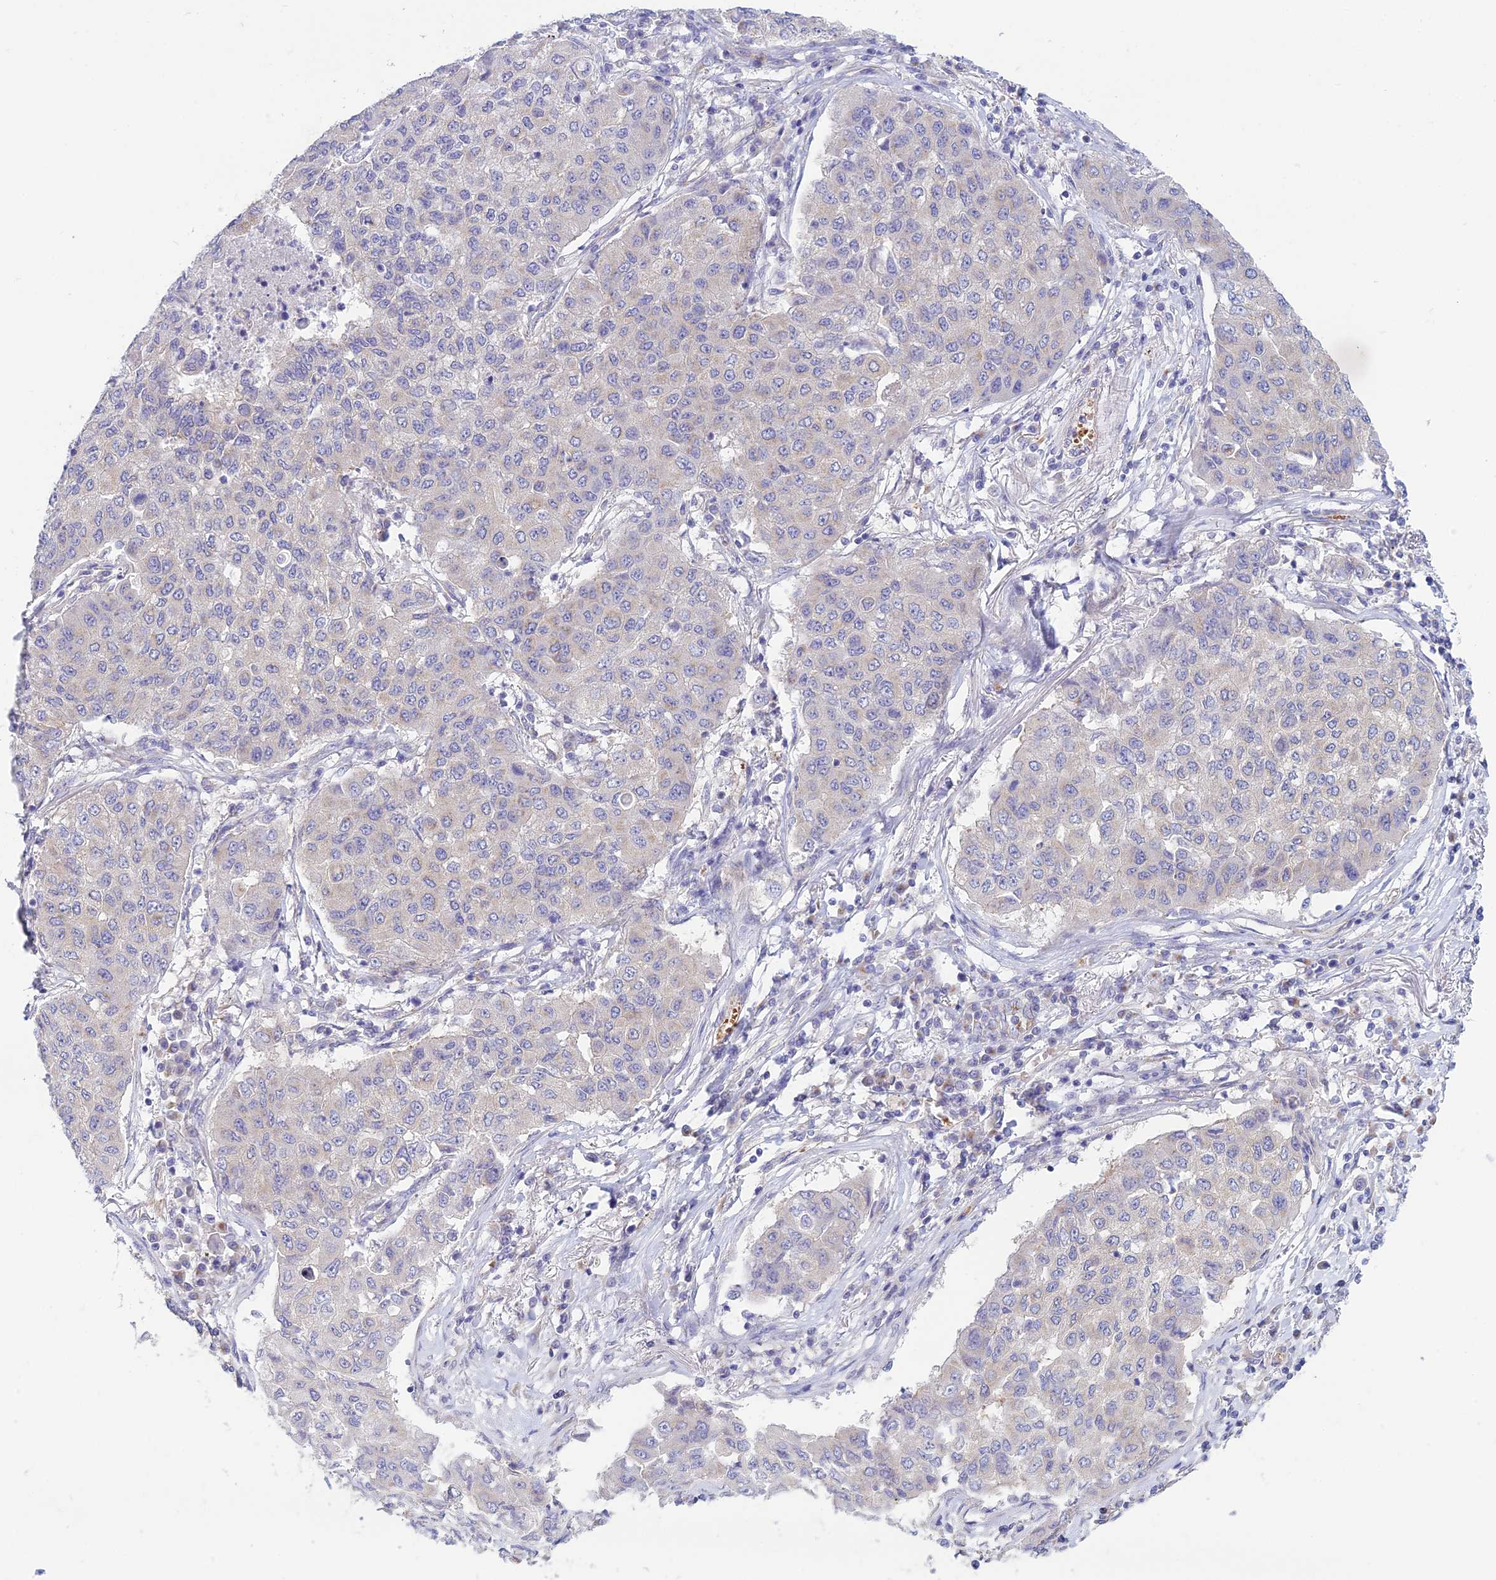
{"staining": {"intensity": "negative", "quantity": "none", "location": "none"}, "tissue": "lung cancer", "cell_type": "Tumor cells", "image_type": "cancer", "snomed": [{"axis": "morphology", "description": "Squamous cell carcinoma, NOS"}, {"axis": "topography", "description": "Lung"}], "caption": "Immunohistochemistry (IHC) micrograph of human squamous cell carcinoma (lung) stained for a protein (brown), which exhibits no staining in tumor cells.", "gene": "ZNF564", "patient": {"sex": "male", "age": 74}}